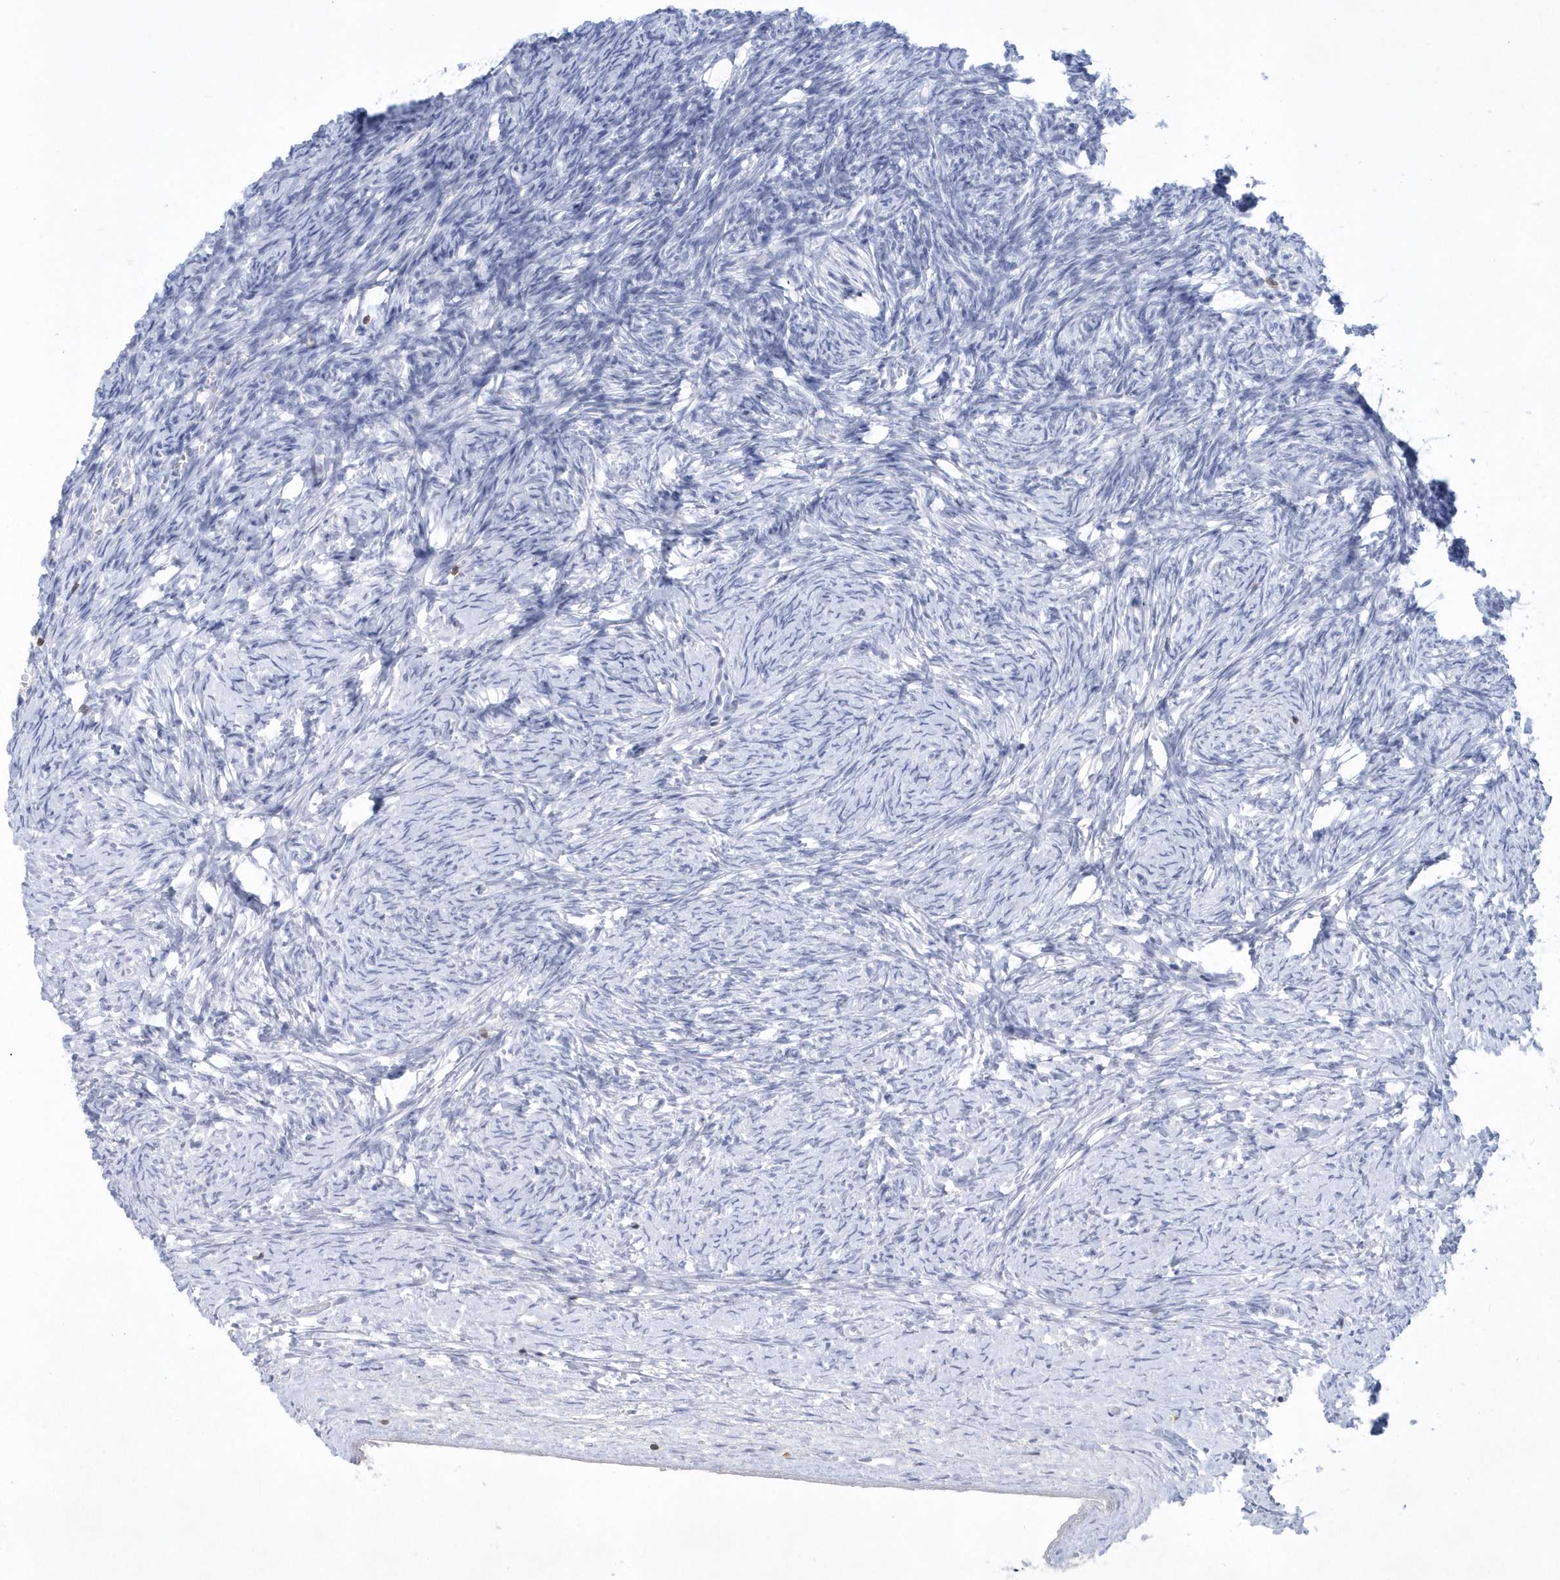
{"staining": {"intensity": "negative", "quantity": "none", "location": "none"}, "tissue": "ovary", "cell_type": "Ovarian stroma cells", "image_type": "normal", "snomed": [{"axis": "morphology", "description": "Normal tissue, NOS"}, {"axis": "morphology", "description": "Developmental malformation"}, {"axis": "topography", "description": "Ovary"}], "caption": "Immunohistochemistry image of normal ovary: human ovary stained with DAB exhibits no significant protein staining in ovarian stroma cells.", "gene": "PSD4", "patient": {"sex": "female", "age": 39}}